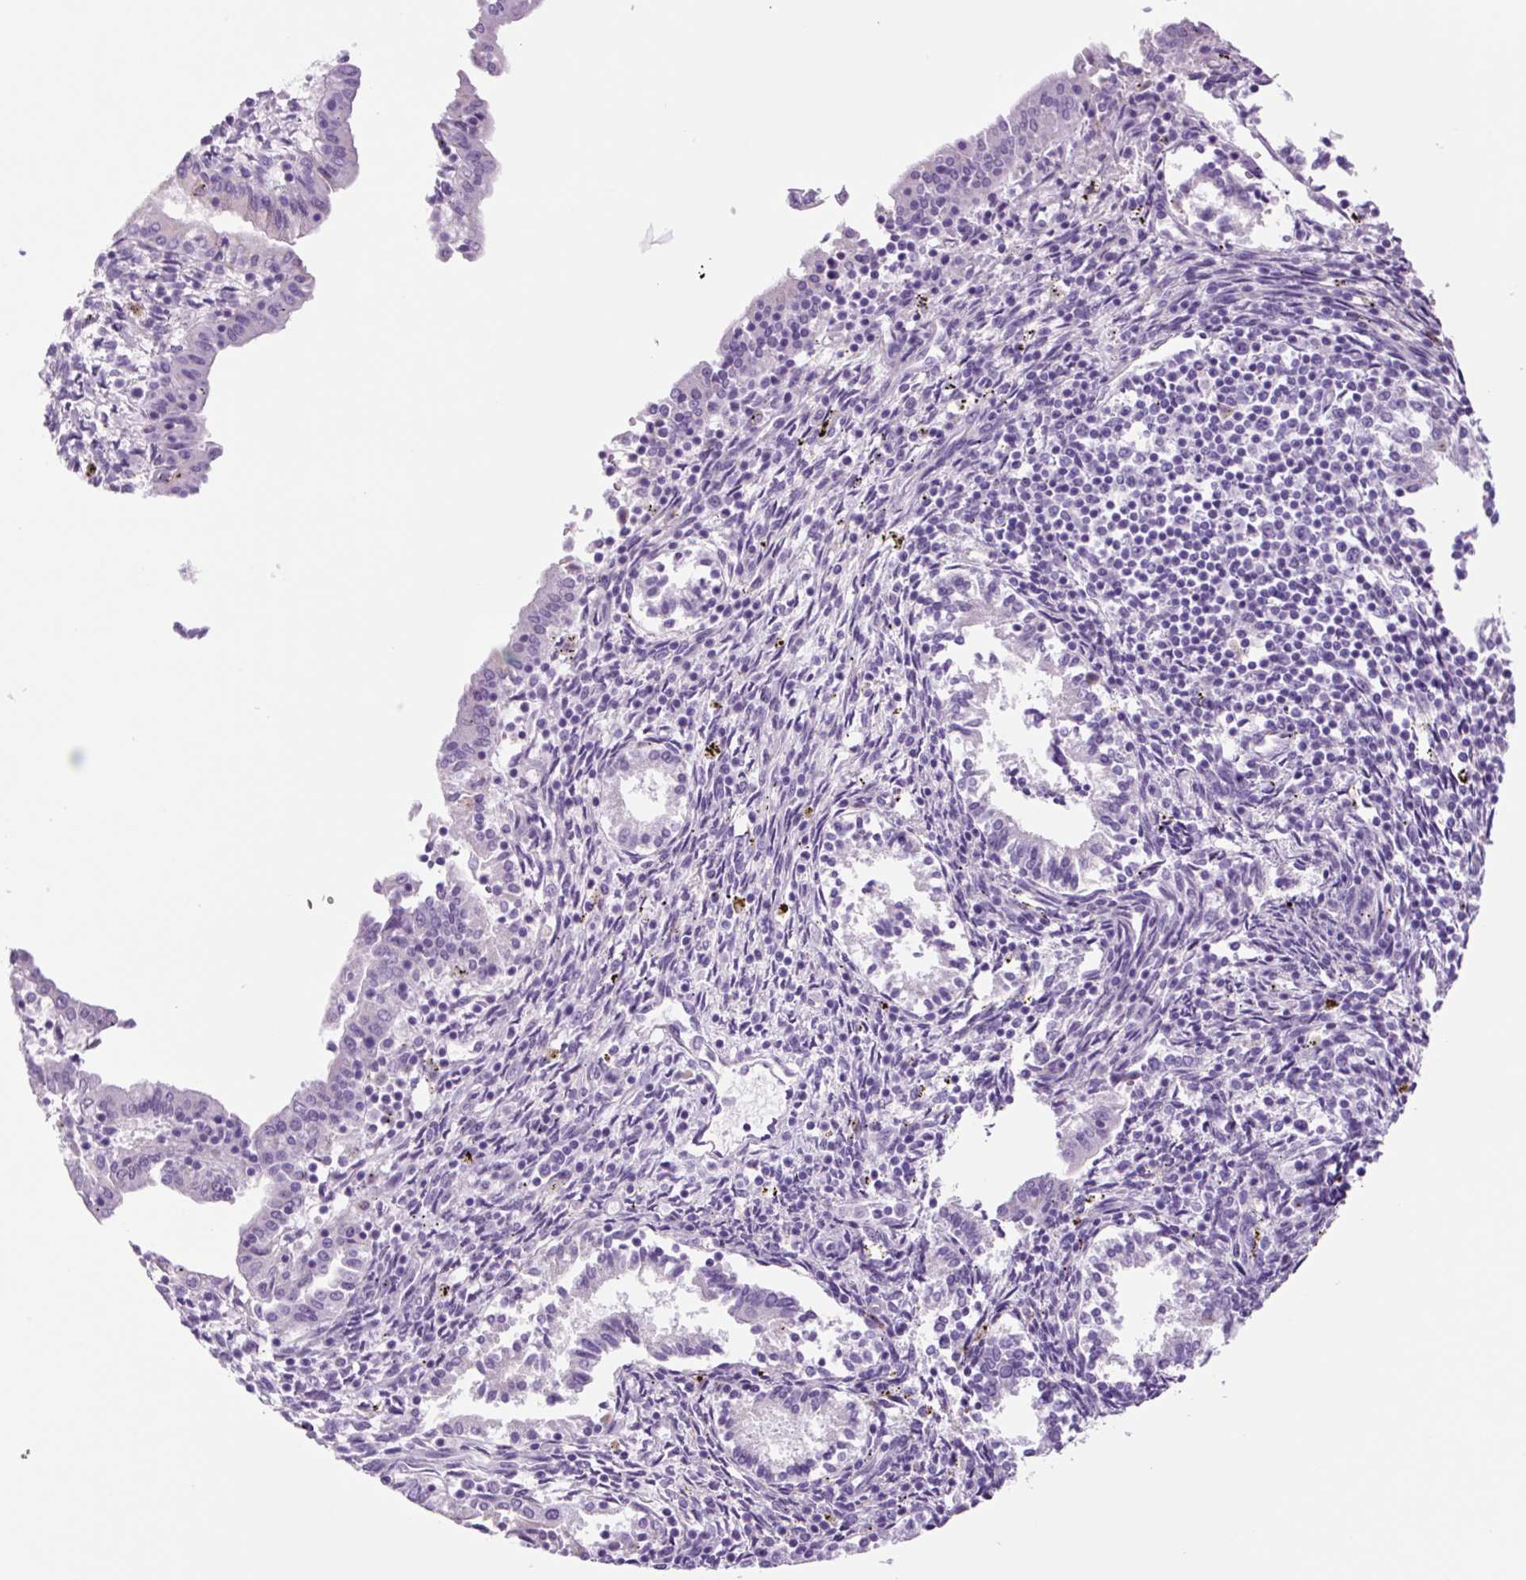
{"staining": {"intensity": "negative", "quantity": "none", "location": "none"}, "tissue": "endometrium", "cell_type": "Cells in endometrial stroma", "image_type": "normal", "snomed": [{"axis": "morphology", "description": "Normal tissue, NOS"}, {"axis": "topography", "description": "Endometrium"}], "caption": "Human endometrium stained for a protein using immunohistochemistry (IHC) reveals no expression in cells in endometrial stroma.", "gene": "LCN10", "patient": {"sex": "female", "age": 41}}